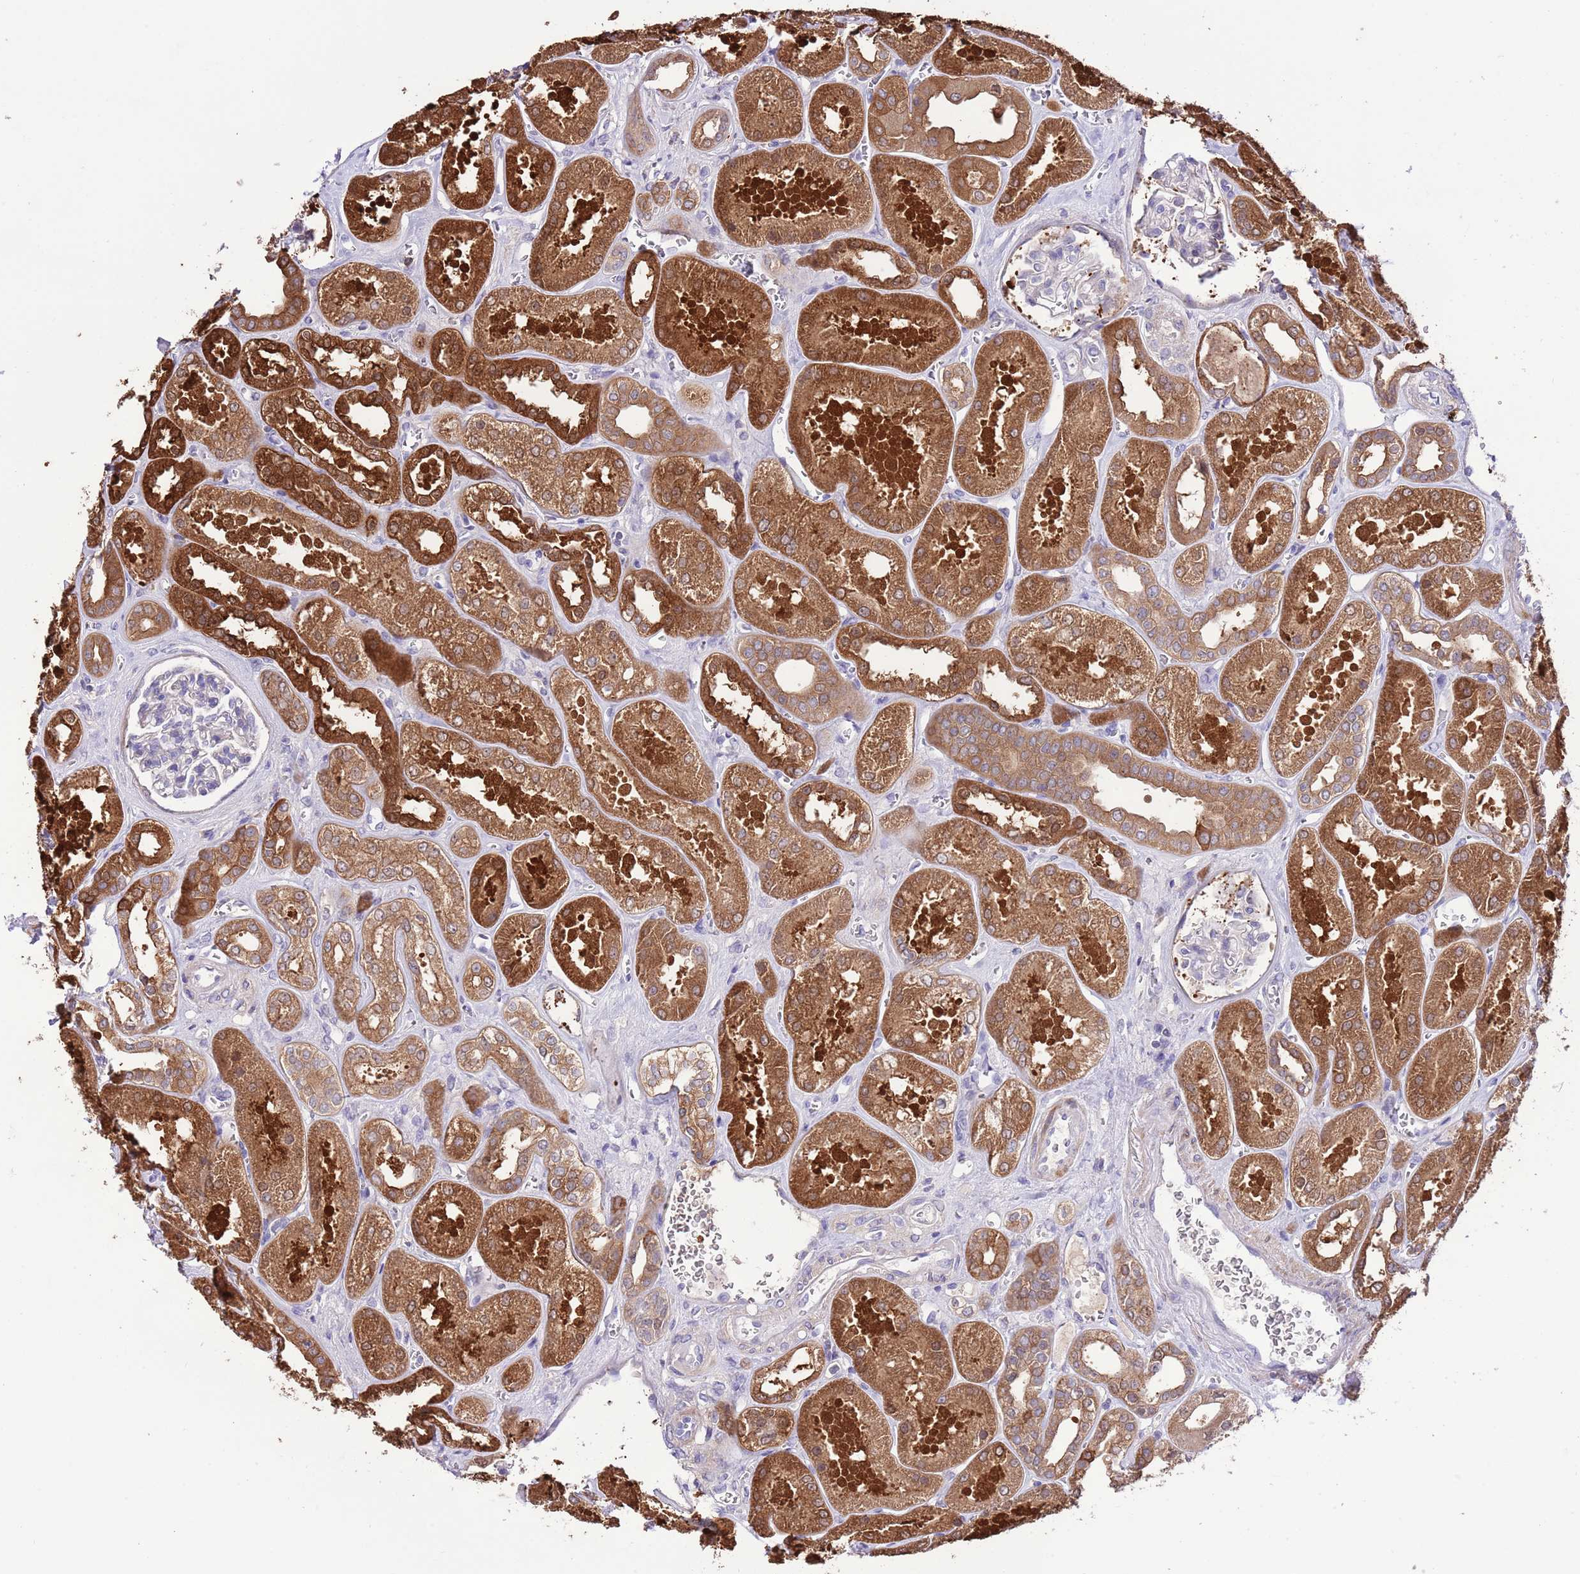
{"staining": {"intensity": "negative", "quantity": "none", "location": "none"}, "tissue": "kidney", "cell_type": "Cells in glomeruli", "image_type": "normal", "snomed": [{"axis": "morphology", "description": "Normal tissue, NOS"}, {"axis": "morphology", "description": "Adenocarcinoma, NOS"}, {"axis": "topography", "description": "Kidney"}], "caption": "Immunohistochemistry histopathology image of unremarkable kidney: human kidney stained with DAB (3,3'-diaminobenzidine) demonstrates no significant protein staining in cells in glomeruli.", "gene": "PRR32", "patient": {"sex": "female", "age": 68}}